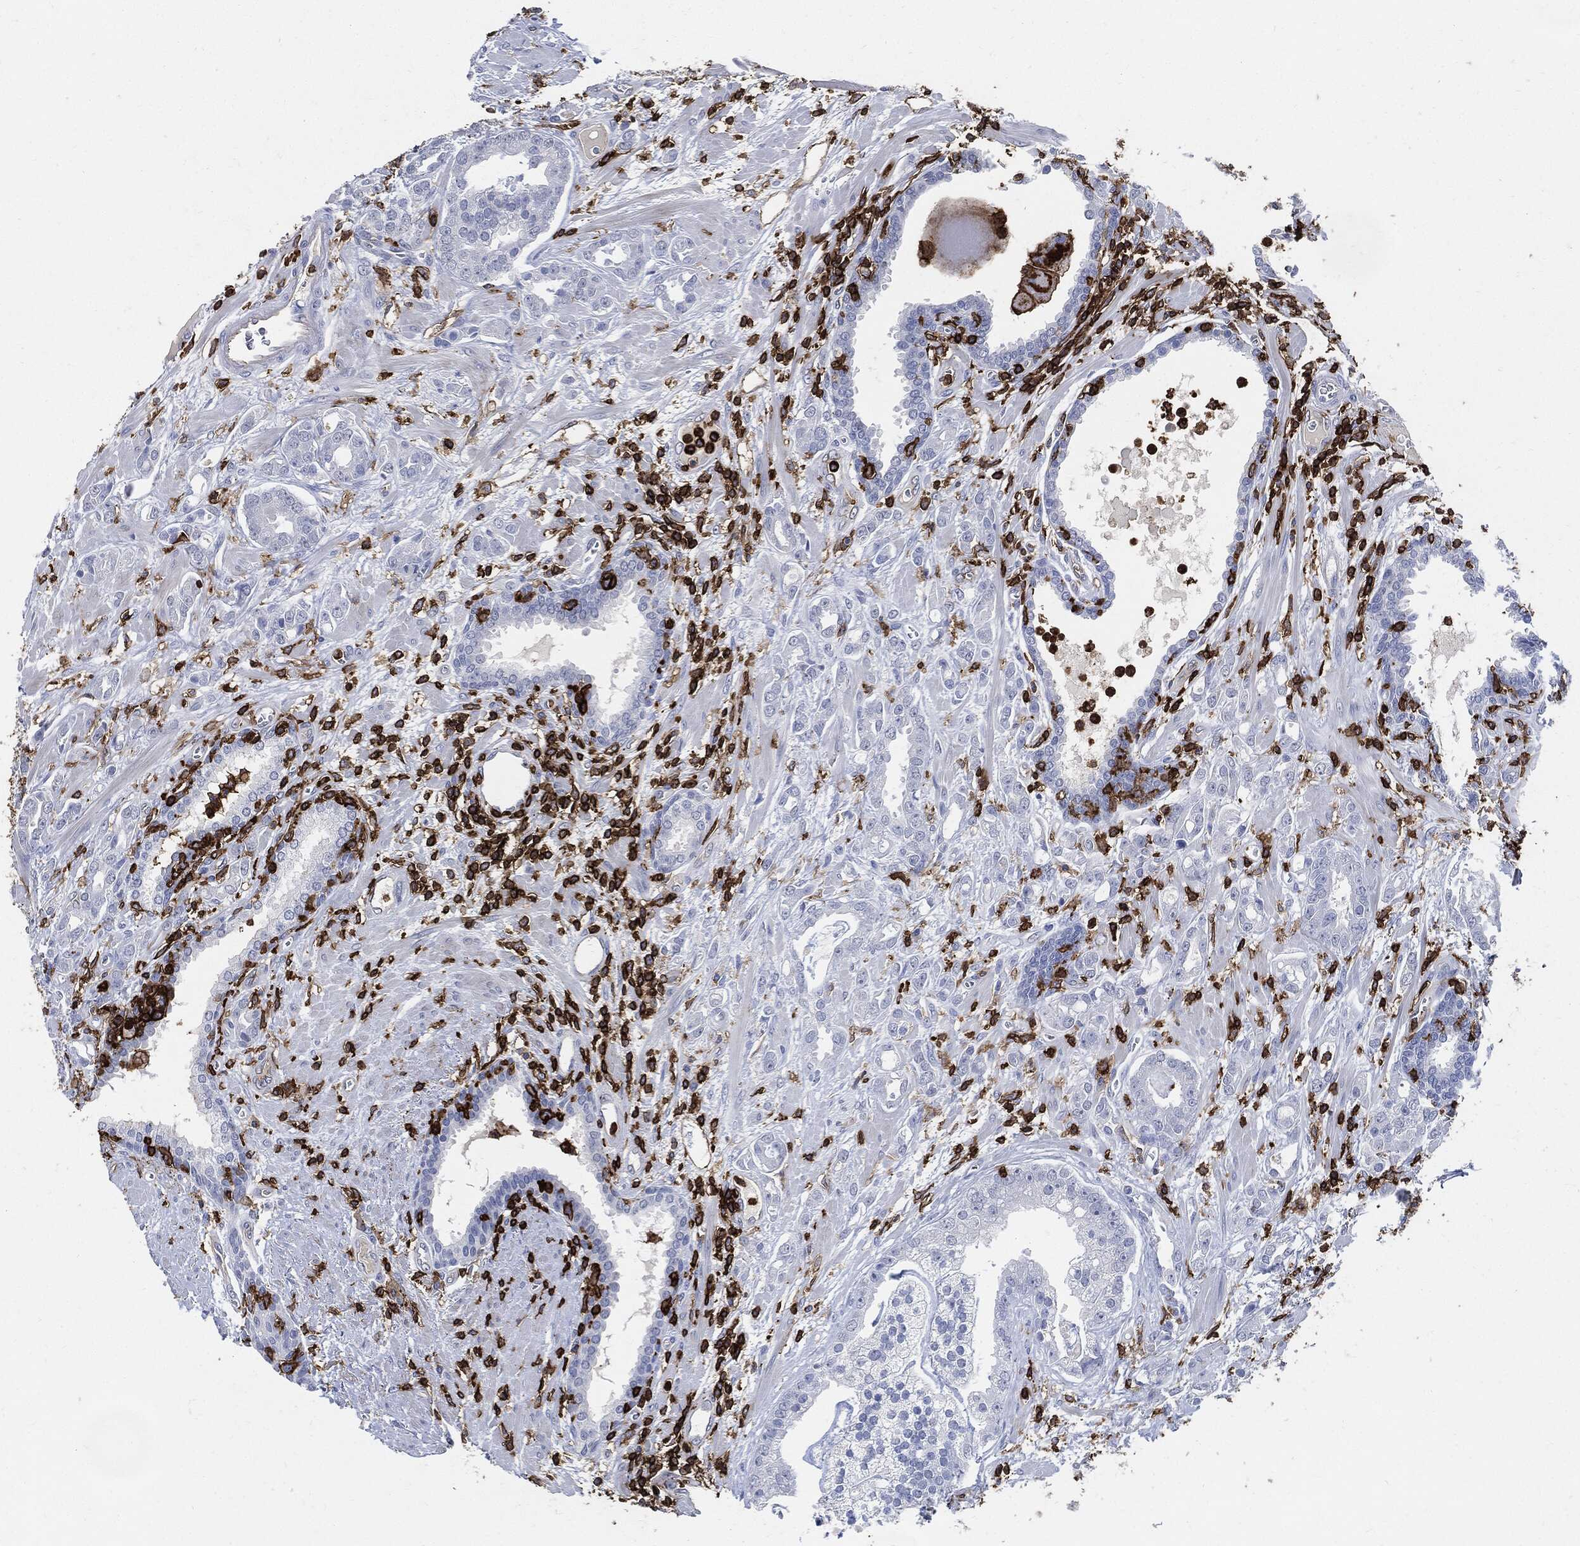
{"staining": {"intensity": "negative", "quantity": "none", "location": "none"}, "tissue": "prostate cancer", "cell_type": "Tumor cells", "image_type": "cancer", "snomed": [{"axis": "morphology", "description": "Adenocarcinoma, NOS"}, {"axis": "topography", "description": "Prostate"}], "caption": "Immunohistochemistry (IHC) histopathology image of prostate cancer stained for a protein (brown), which displays no expression in tumor cells.", "gene": "PTPRC", "patient": {"sex": "male", "age": 57}}